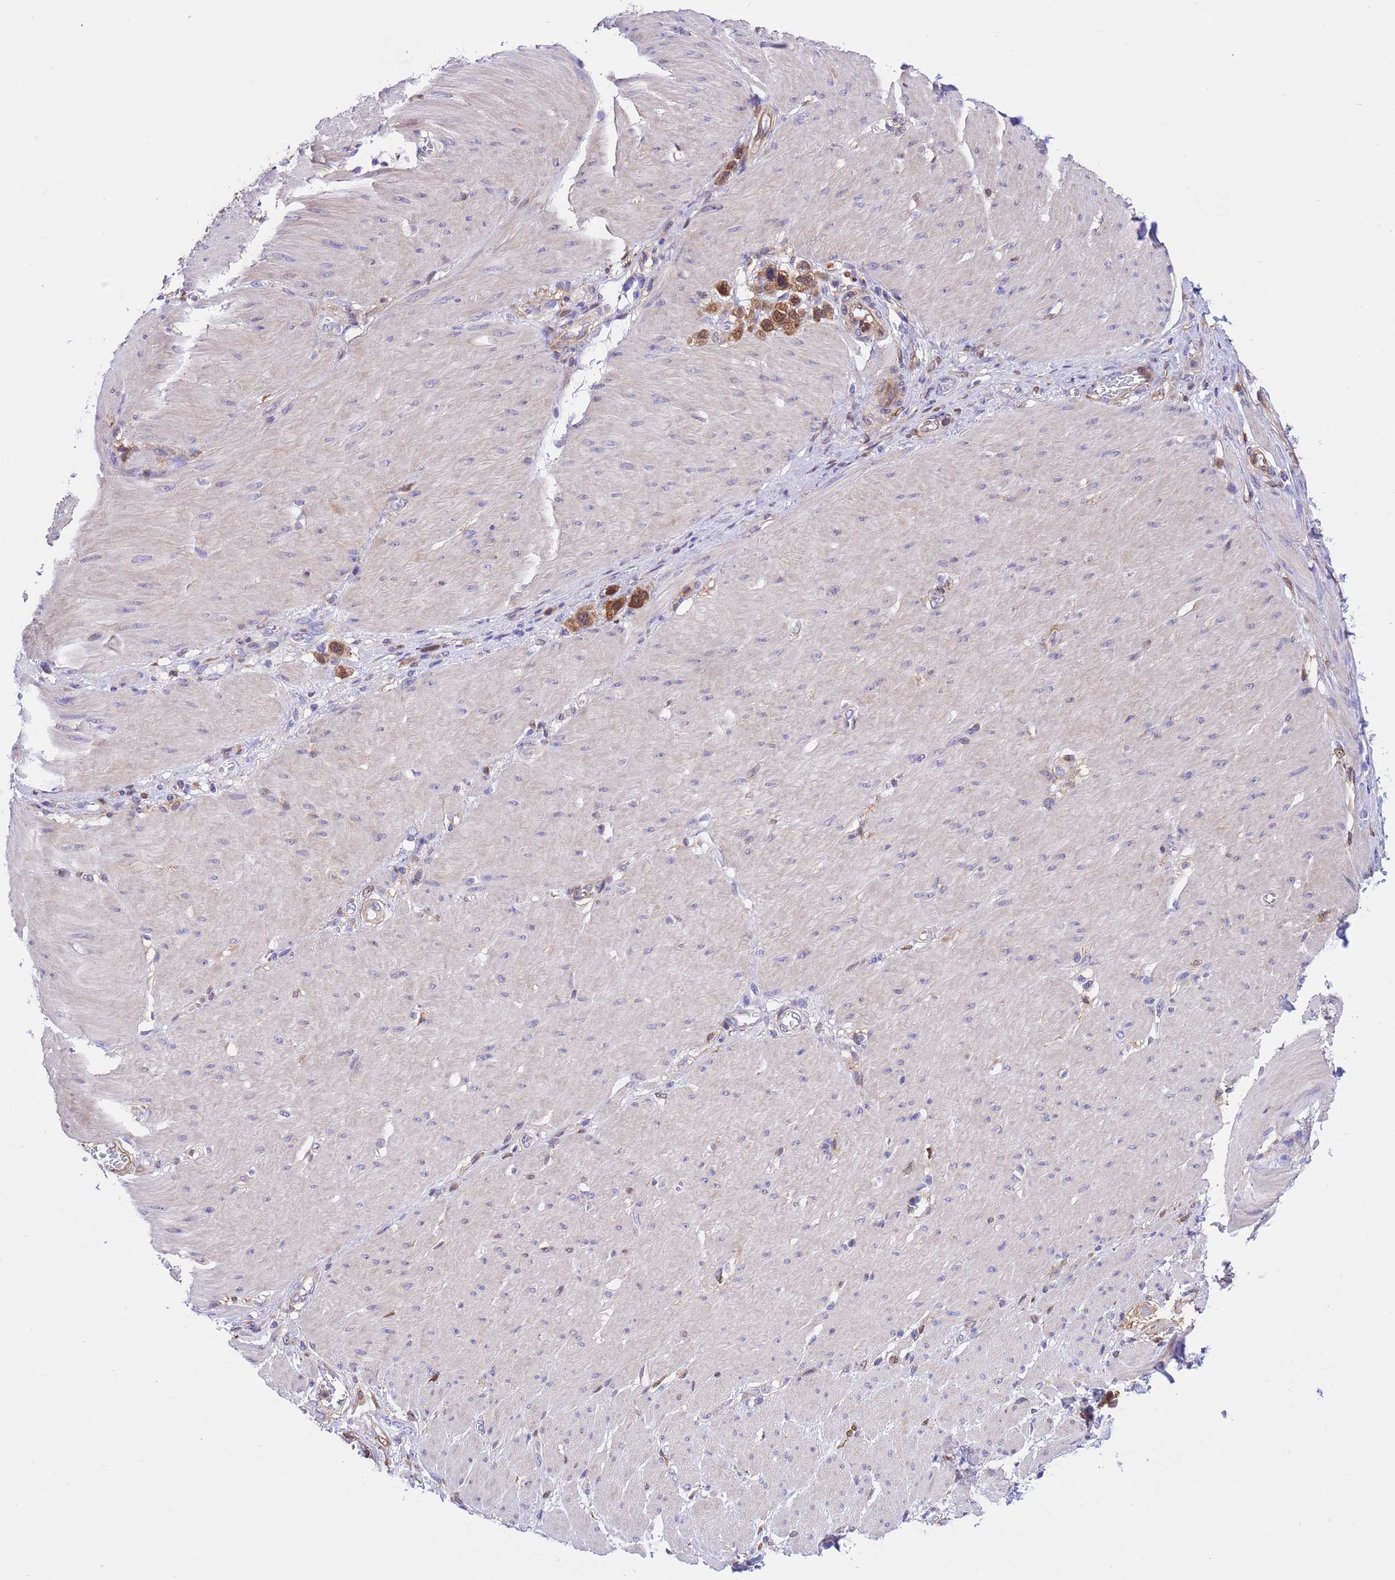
{"staining": {"intensity": "moderate", "quantity": ">75%", "location": "cytoplasmic/membranous,nuclear"}, "tissue": "stomach cancer", "cell_type": "Tumor cells", "image_type": "cancer", "snomed": [{"axis": "morphology", "description": "Normal tissue, NOS"}, {"axis": "morphology", "description": "Adenocarcinoma, NOS"}, {"axis": "topography", "description": "Stomach, upper"}, {"axis": "topography", "description": "Stomach"}], "caption": "Immunohistochemistry (IHC) of human stomach adenocarcinoma exhibits medium levels of moderate cytoplasmic/membranous and nuclear staining in about >75% of tumor cells.", "gene": "C6orf47", "patient": {"sex": "female", "age": 65}}